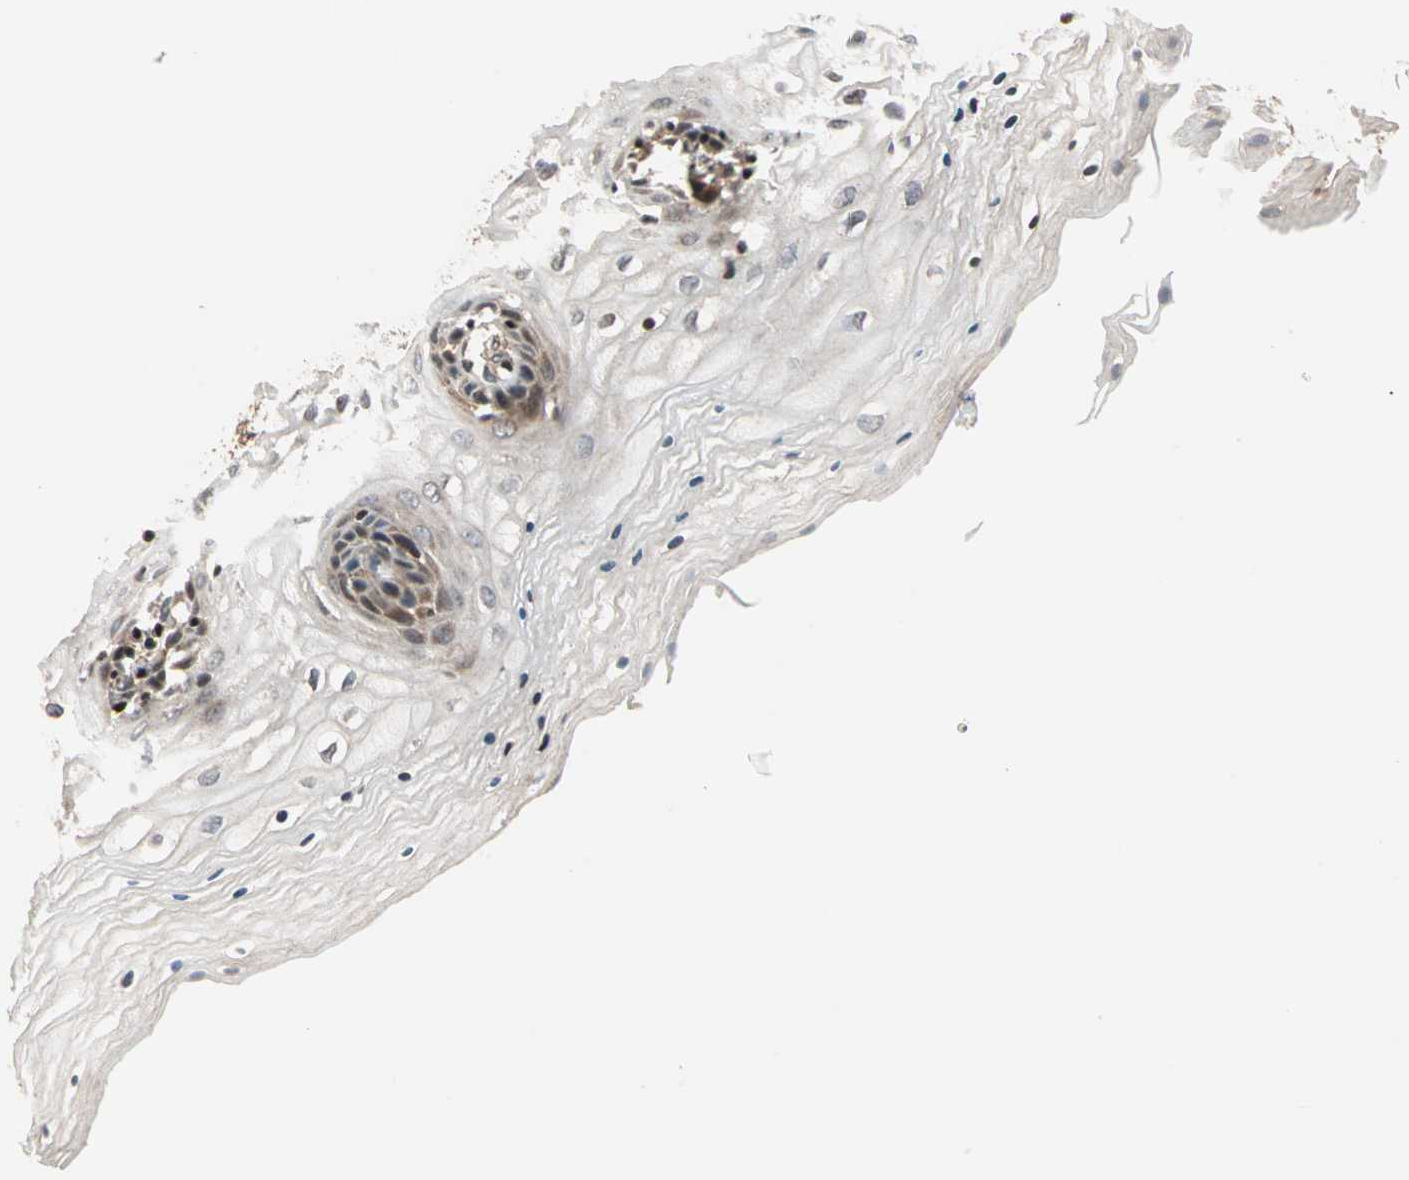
{"staining": {"intensity": "strong", "quantity": "<25%", "location": "cytoplasmic/membranous,nuclear"}, "tissue": "vagina", "cell_type": "Squamous epithelial cells", "image_type": "normal", "snomed": [{"axis": "morphology", "description": "Normal tissue, NOS"}, {"axis": "topography", "description": "Vagina"}], "caption": "Immunohistochemical staining of benign human vagina exhibits strong cytoplasmic/membranous,nuclear protein expression in approximately <25% of squamous epithelial cells.", "gene": "HECW1", "patient": {"sex": "female", "age": 34}}